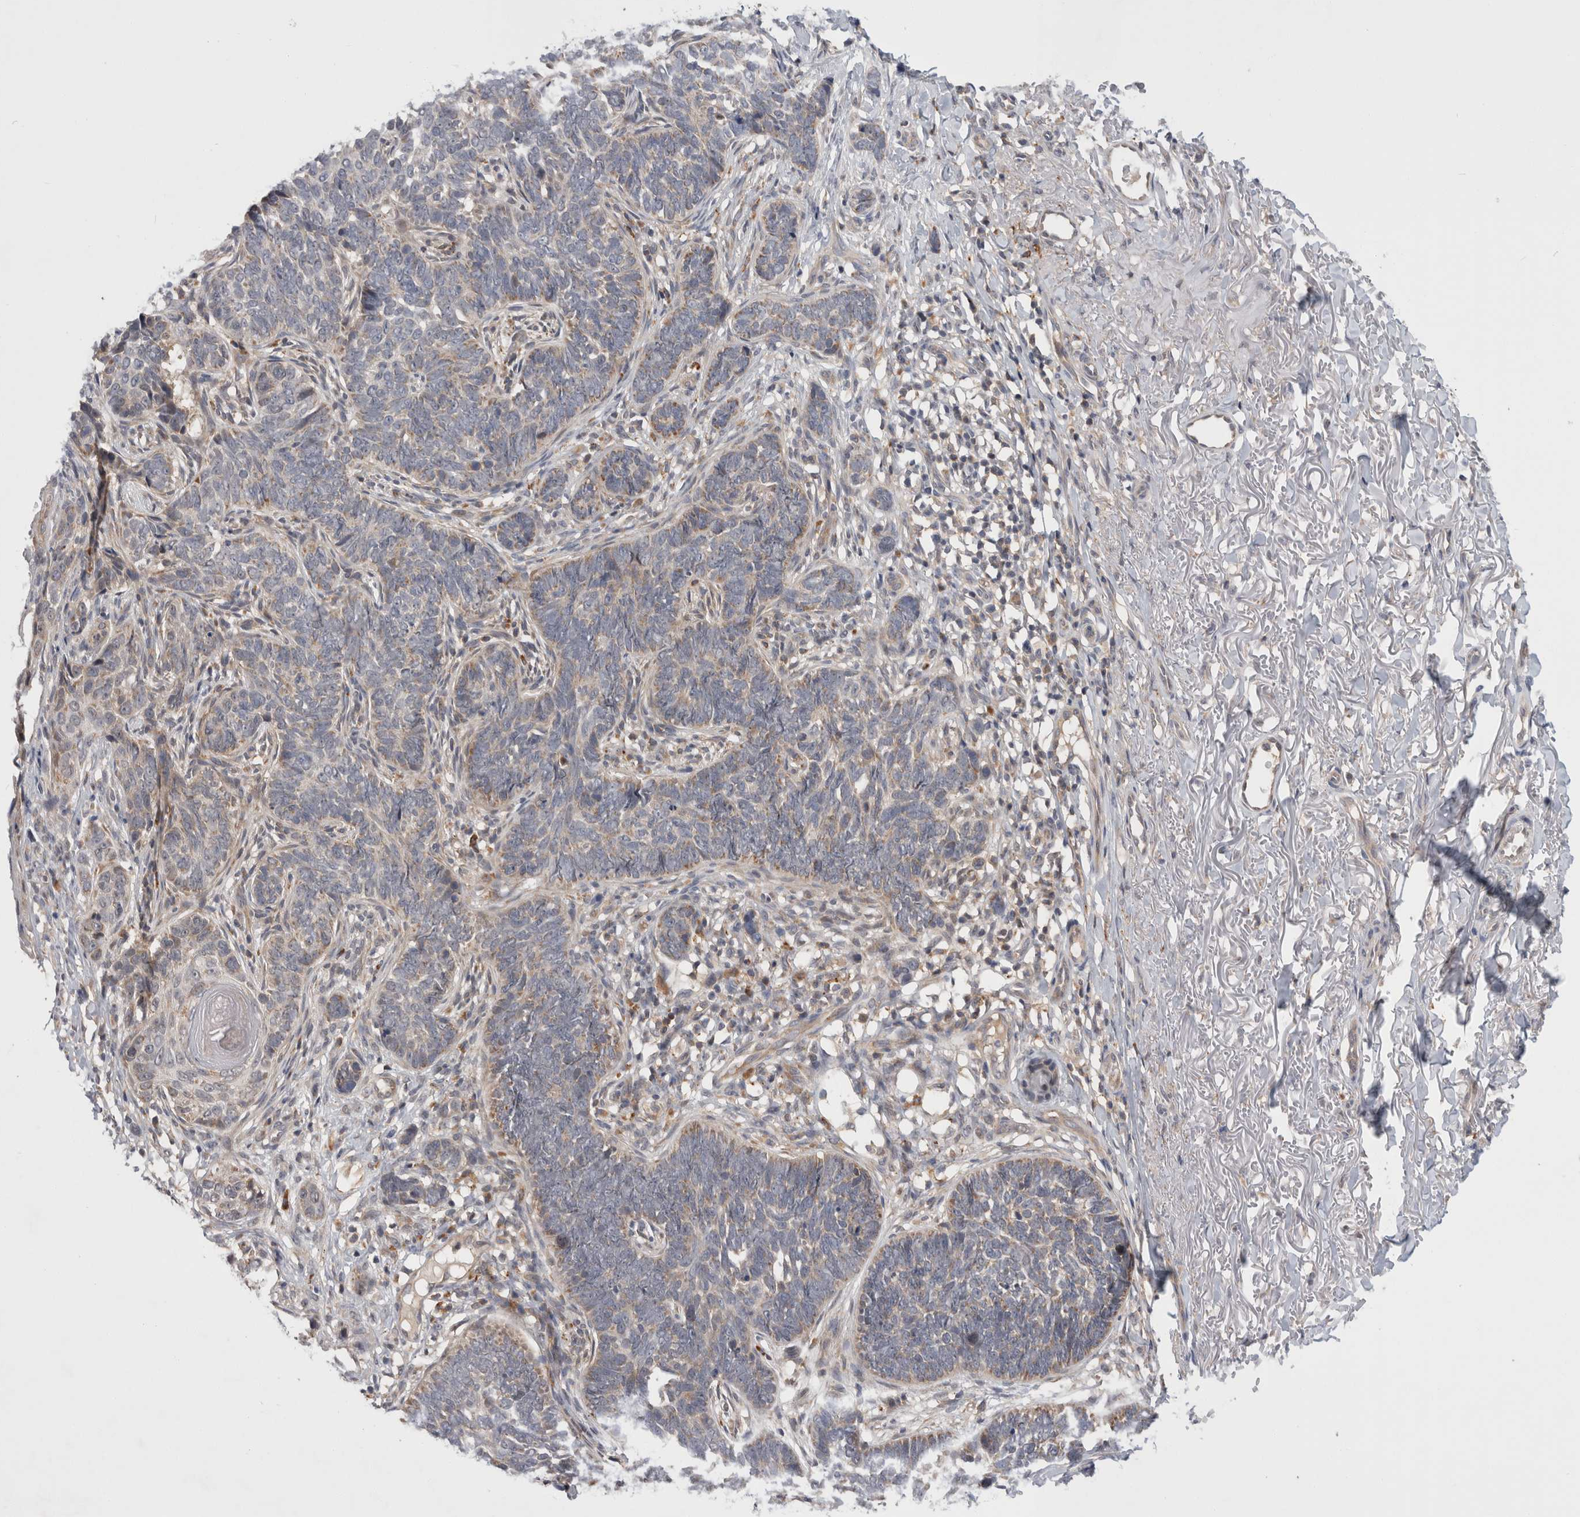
{"staining": {"intensity": "weak", "quantity": "25%-75%", "location": "cytoplasmic/membranous"}, "tissue": "skin cancer", "cell_type": "Tumor cells", "image_type": "cancer", "snomed": [{"axis": "morphology", "description": "Normal tissue, NOS"}, {"axis": "morphology", "description": "Basal cell carcinoma"}, {"axis": "topography", "description": "Skin"}], "caption": "The image shows a brown stain indicating the presence of a protein in the cytoplasmic/membranous of tumor cells in skin basal cell carcinoma.", "gene": "MRPL37", "patient": {"sex": "male", "age": 77}}